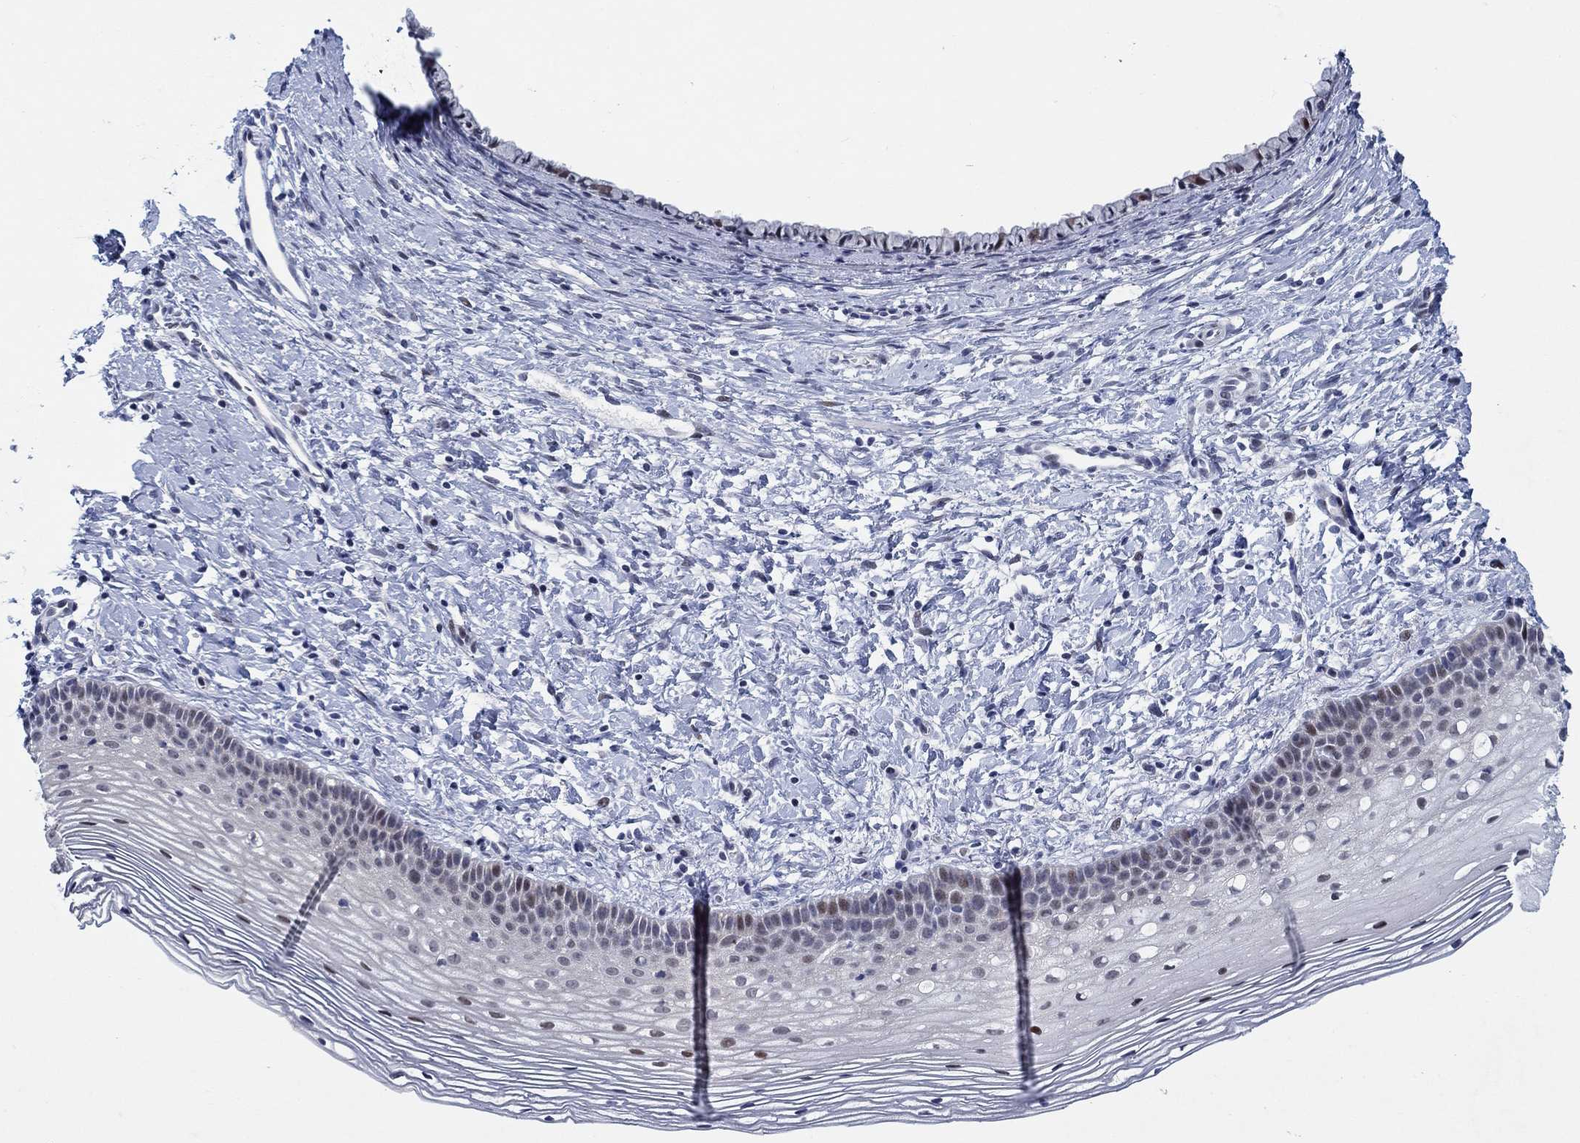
{"staining": {"intensity": "weak", "quantity": "<25%", "location": "nuclear"}, "tissue": "cervix", "cell_type": "Glandular cells", "image_type": "normal", "snomed": [{"axis": "morphology", "description": "Normal tissue, NOS"}, {"axis": "topography", "description": "Cervix"}], "caption": "A micrograph of cervix stained for a protein demonstrates no brown staining in glandular cells.", "gene": "NEU3", "patient": {"sex": "female", "age": 39}}